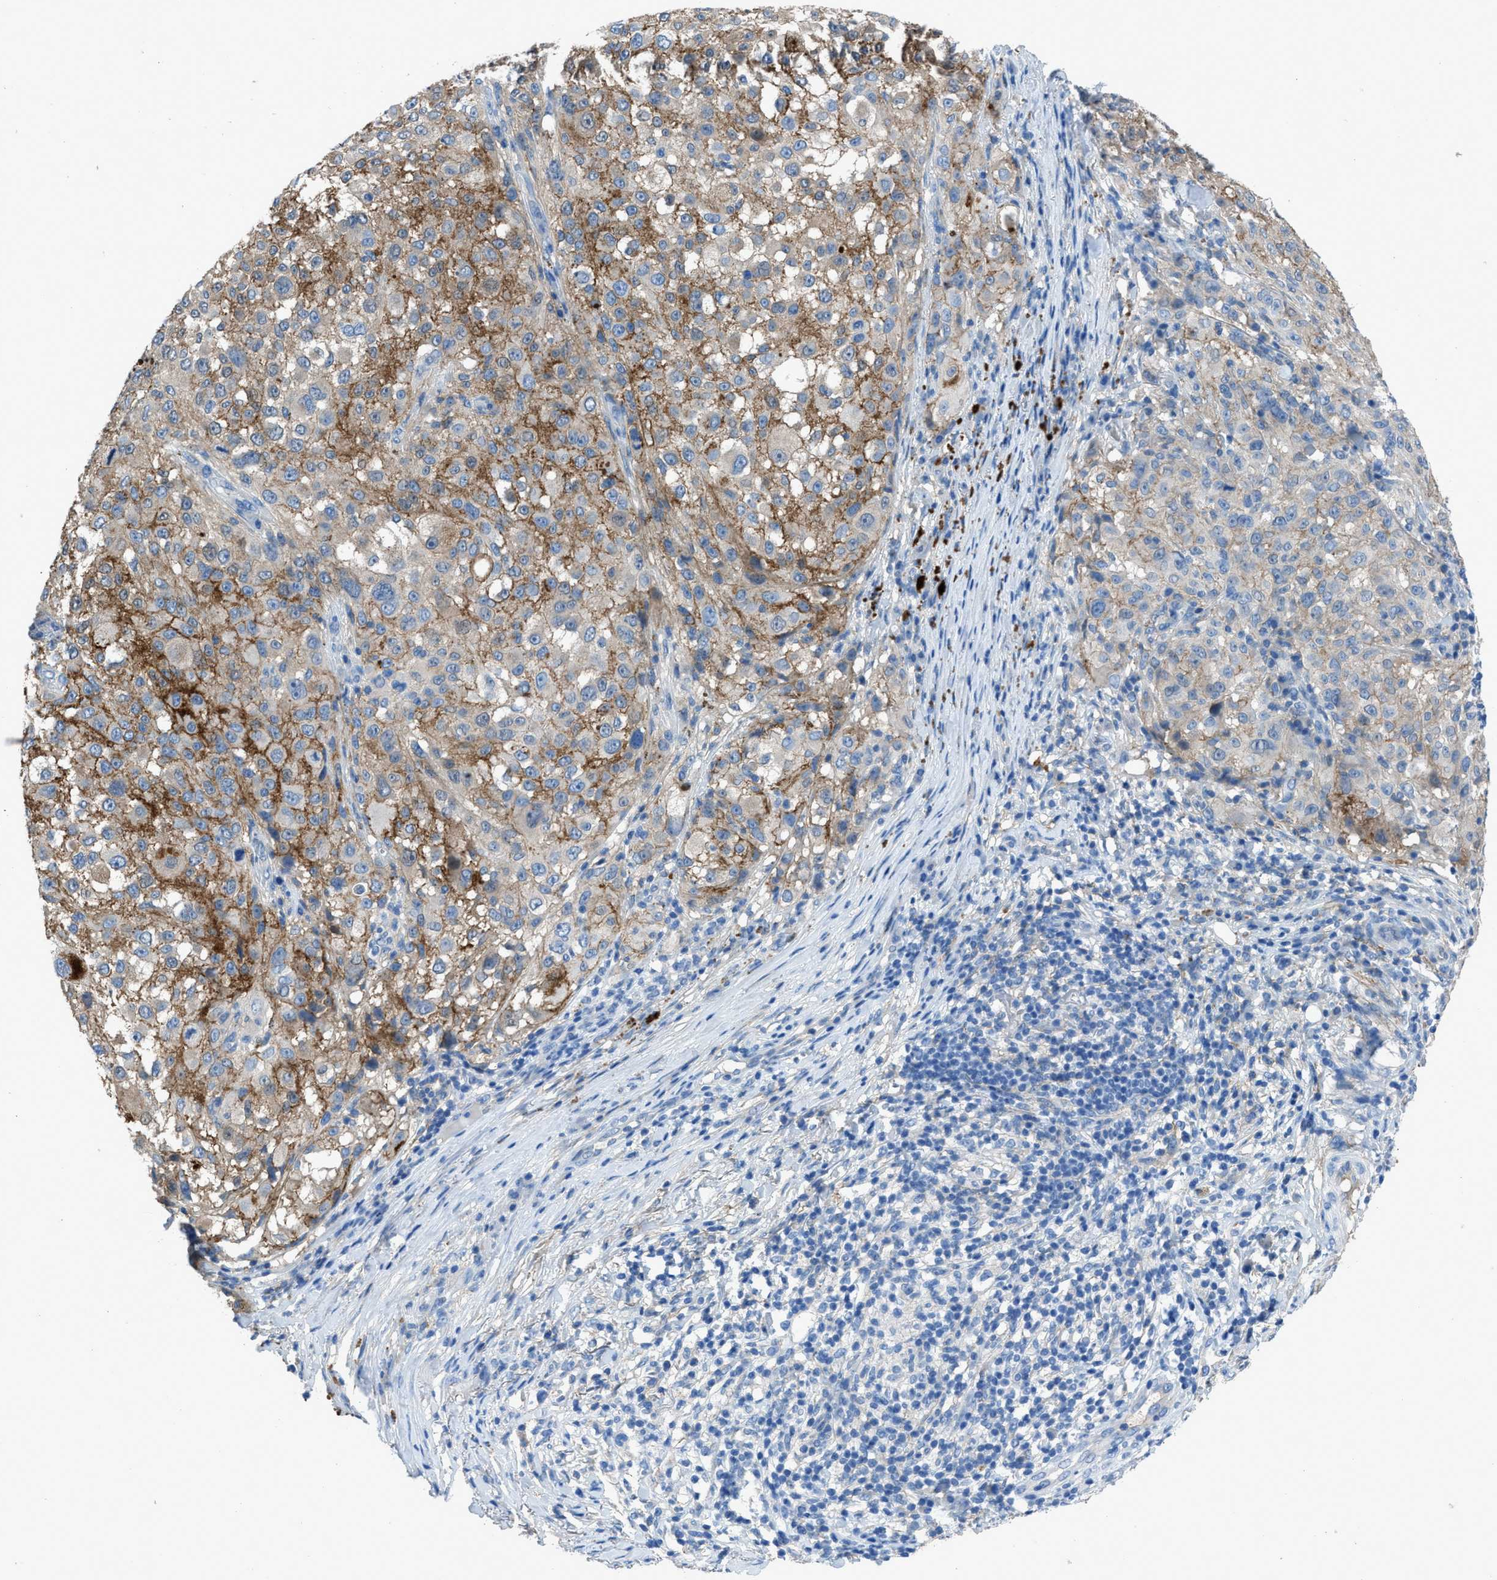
{"staining": {"intensity": "weak", "quantity": ">75%", "location": "cytoplasmic/membranous"}, "tissue": "melanoma", "cell_type": "Tumor cells", "image_type": "cancer", "snomed": [{"axis": "morphology", "description": "Necrosis, NOS"}, {"axis": "morphology", "description": "Malignant melanoma, NOS"}, {"axis": "topography", "description": "Skin"}], "caption": "This is a micrograph of IHC staining of malignant melanoma, which shows weak staining in the cytoplasmic/membranous of tumor cells.", "gene": "PTGFRN", "patient": {"sex": "female", "age": 87}}